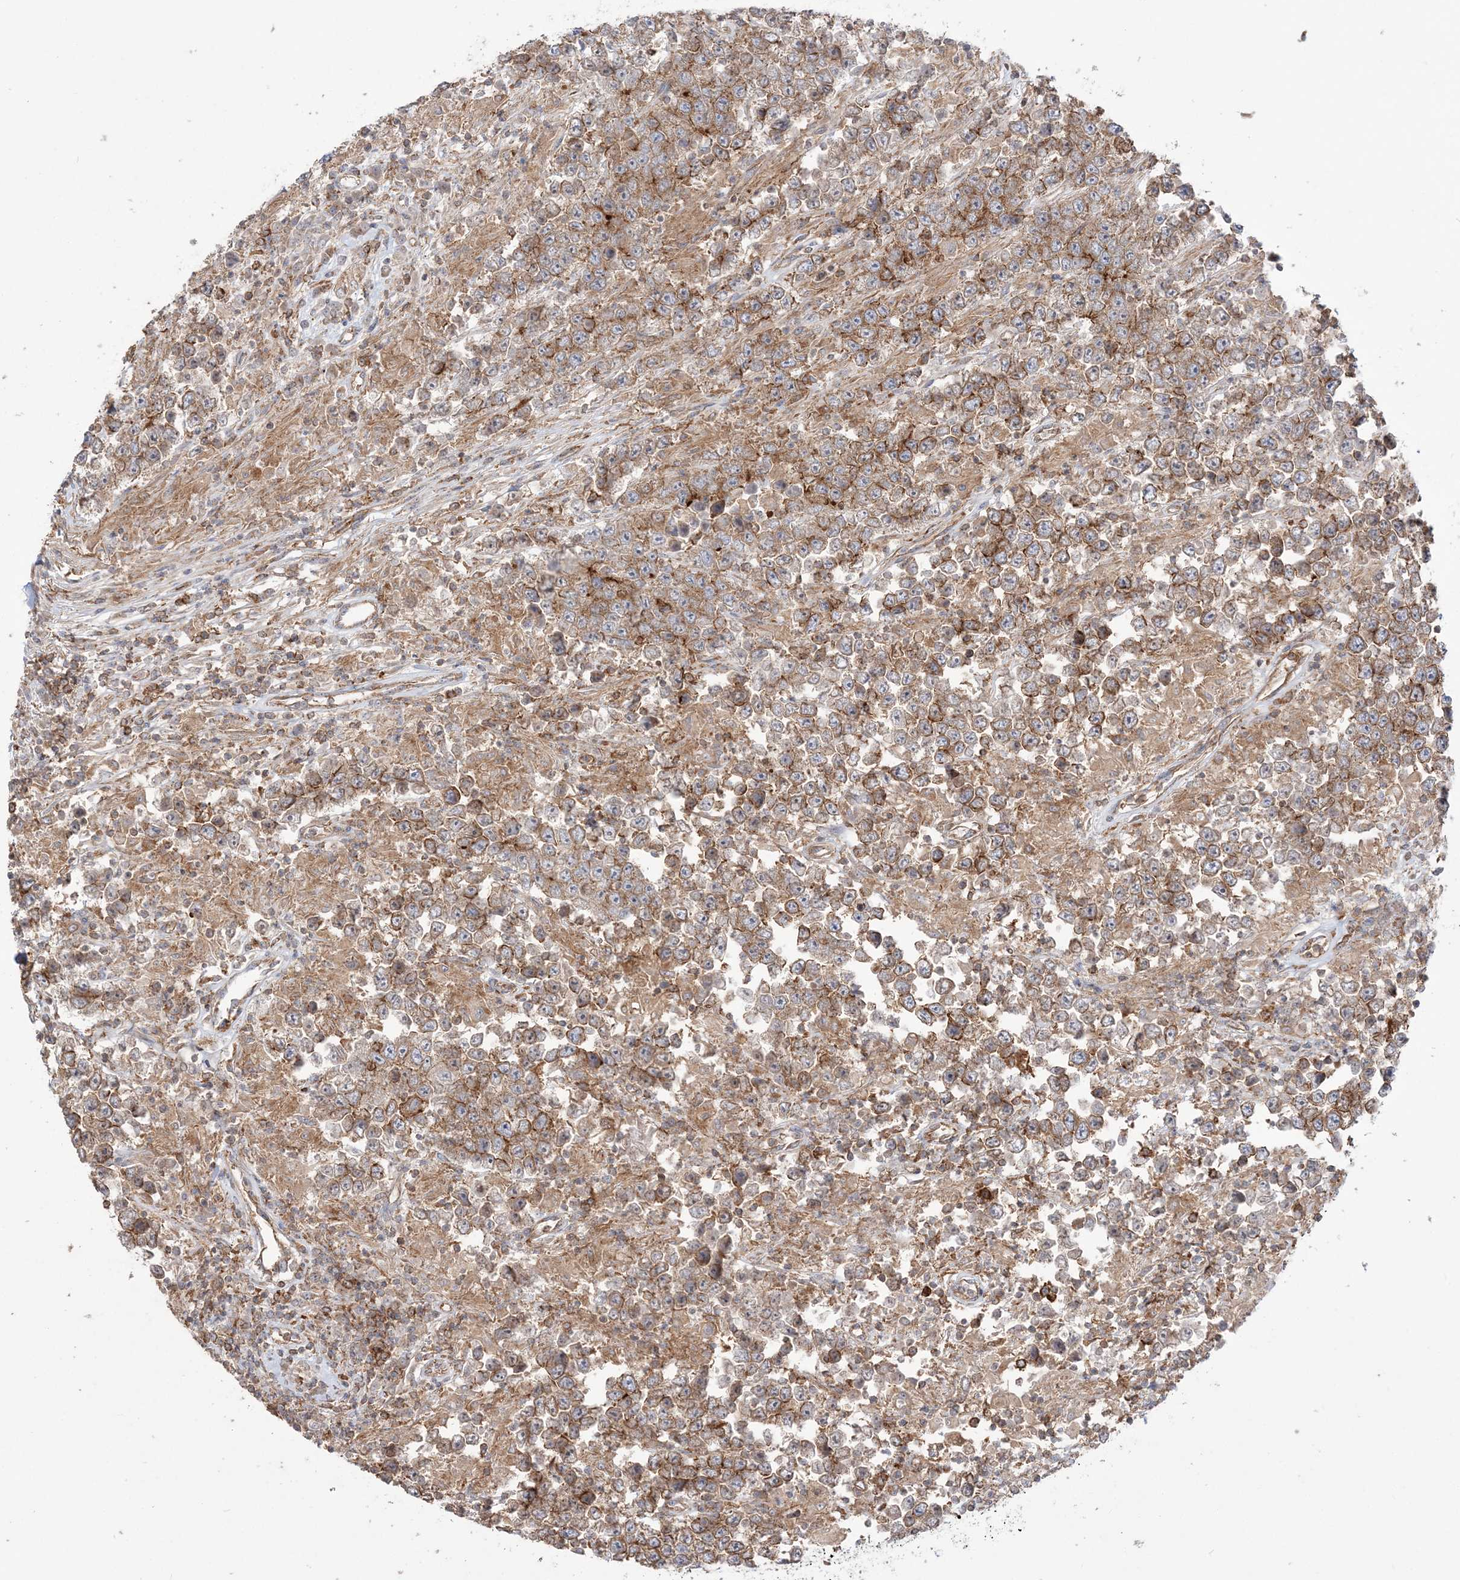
{"staining": {"intensity": "moderate", "quantity": ">75%", "location": "cytoplasmic/membranous"}, "tissue": "testis cancer", "cell_type": "Tumor cells", "image_type": "cancer", "snomed": [{"axis": "morphology", "description": "Normal tissue, NOS"}, {"axis": "morphology", "description": "Urothelial carcinoma, High grade"}, {"axis": "morphology", "description": "Seminoma, NOS"}, {"axis": "morphology", "description": "Carcinoma, Embryonal, NOS"}, {"axis": "topography", "description": "Urinary bladder"}, {"axis": "topography", "description": "Testis"}], "caption": "Immunohistochemistry (IHC) of testis high-grade urothelial carcinoma shows medium levels of moderate cytoplasmic/membranous positivity in approximately >75% of tumor cells.", "gene": "TBC1D5", "patient": {"sex": "male", "age": 41}}